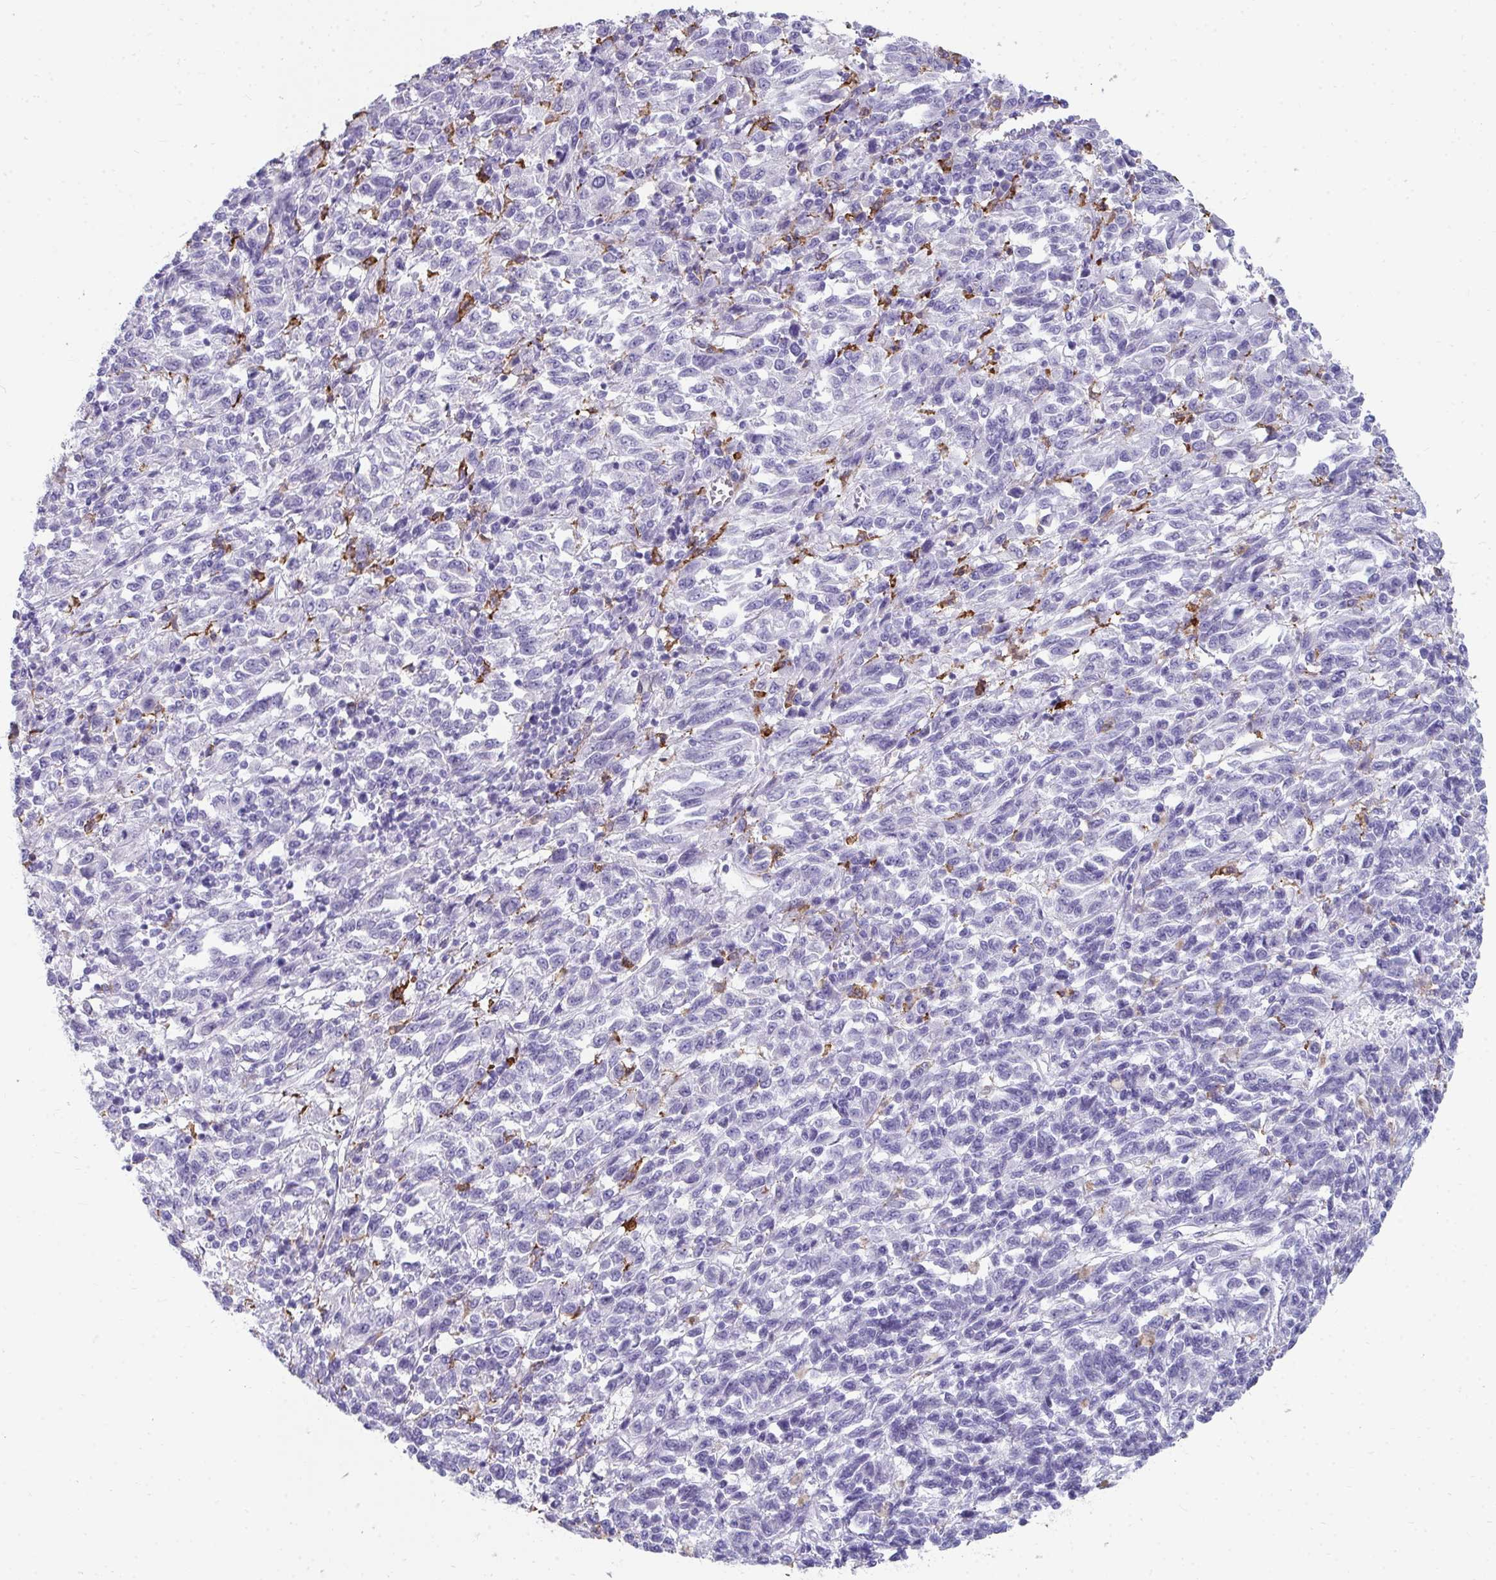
{"staining": {"intensity": "negative", "quantity": "none", "location": "none"}, "tissue": "melanoma", "cell_type": "Tumor cells", "image_type": "cancer", "snomed": [{"axis": "morphology", "description": "Malignant melanoma, Metastatic site"}, {"axis": "topography", "description": "Lung"}], "caption": "An immunohistochemistry photomicrograph of malignant melanoma (metastatic site) is shown. There is no staining in tumor cells of malignant melanoma (metastatic site).", "gene": "CD163", "patient": {"sex": "male", "age": 64}}